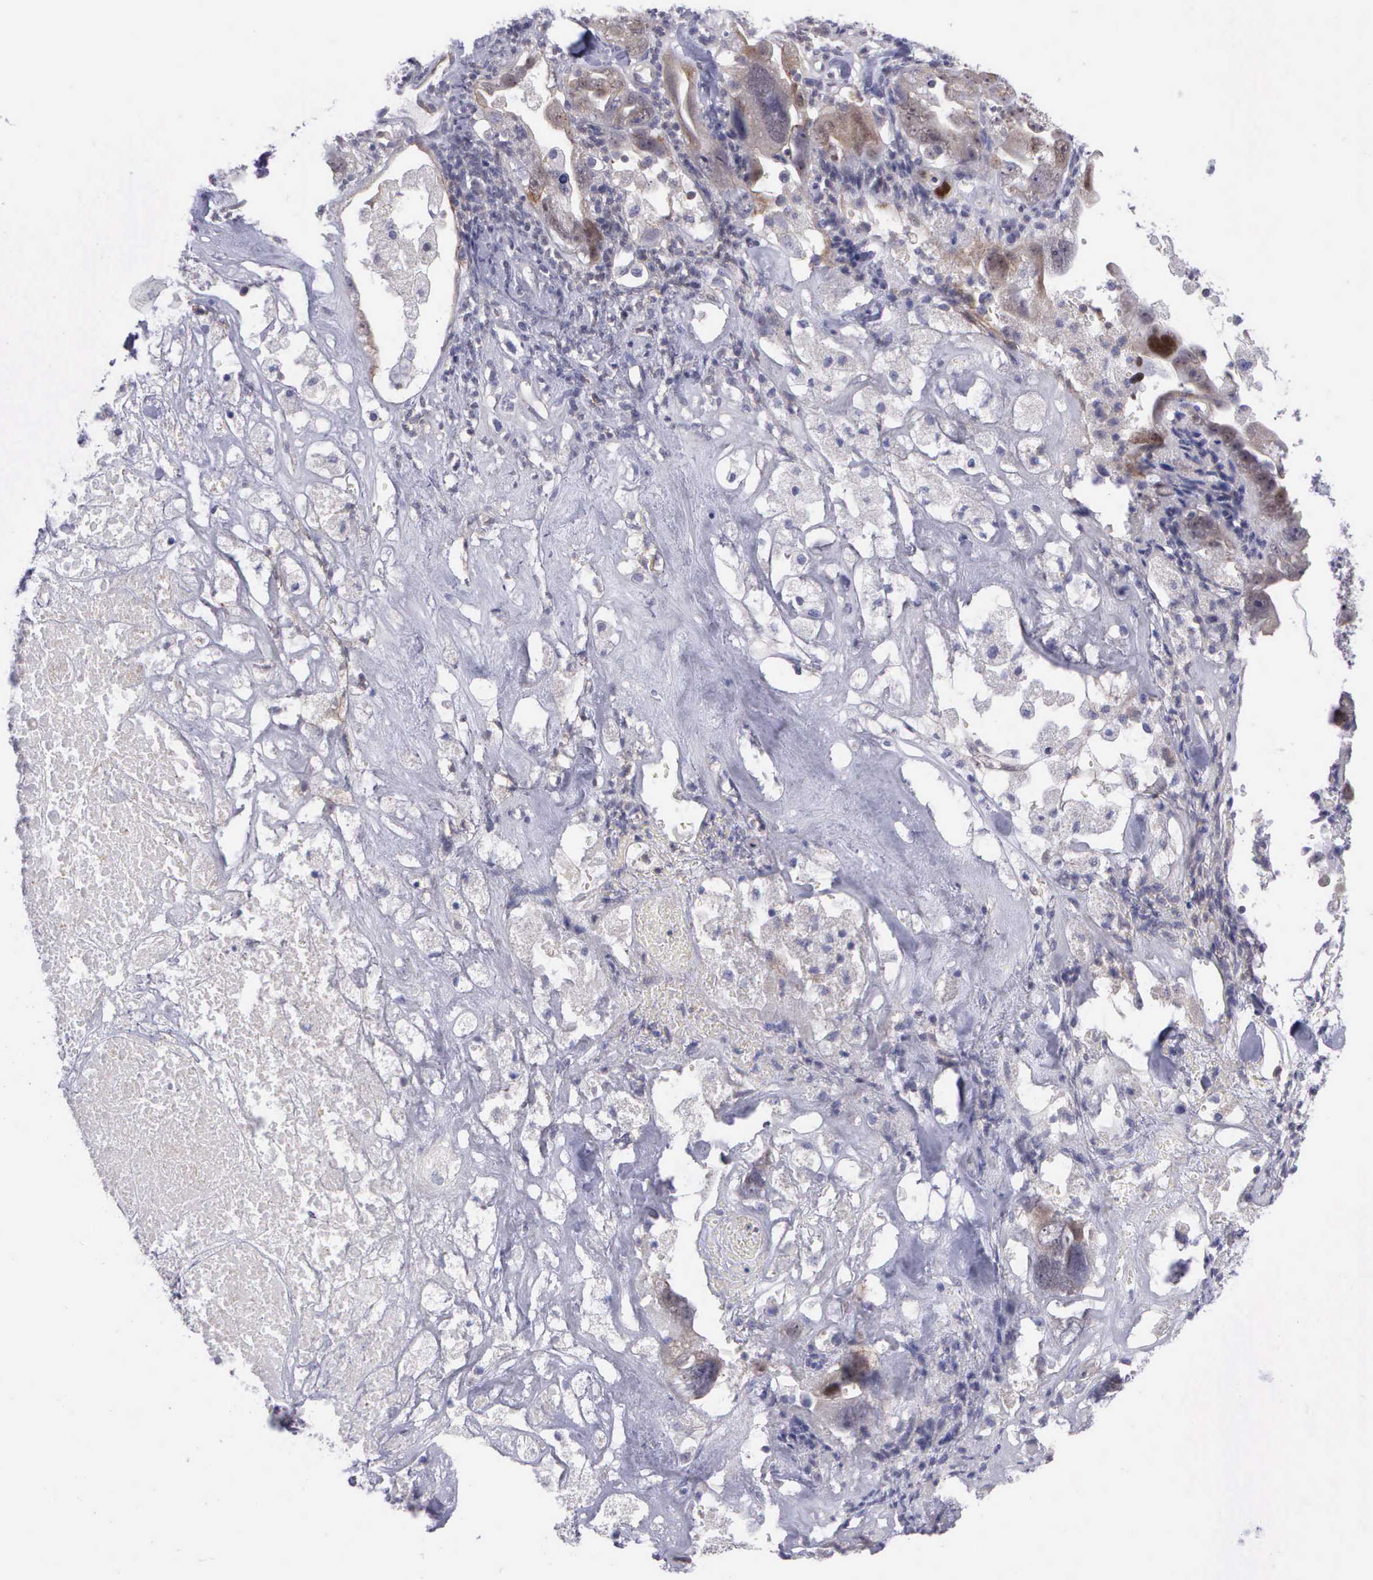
{"staining": {"intensity": "moderate", "quantity": "25%-75%", "location": "cytoplasmic/membranous,nuclear"}, "tissue": "ovarian cancer", "cell_type": "Tumor cells", "image_type": "cancer", "snomed": [{"axis": "morphology", "description": "Cystadenocarcinoma, serous, NOS"}, {"axis": "topography", "description": "Ovary"}], "caption": "The photomicrograph exhibits a brown stain indicating the presence of a protein in the cytoplasmic/membranous and nuclear of tumor cells in ovarian serous cystadenocarcinoma. The protein is stained brown, and the nuclei are stained in blue (DAB (3,3'-diaminobenzidine) IHC with brightfield microscopy, high magnification).", "gene": "MICAL3", "patient": {"sex": "female", "age": 66}}